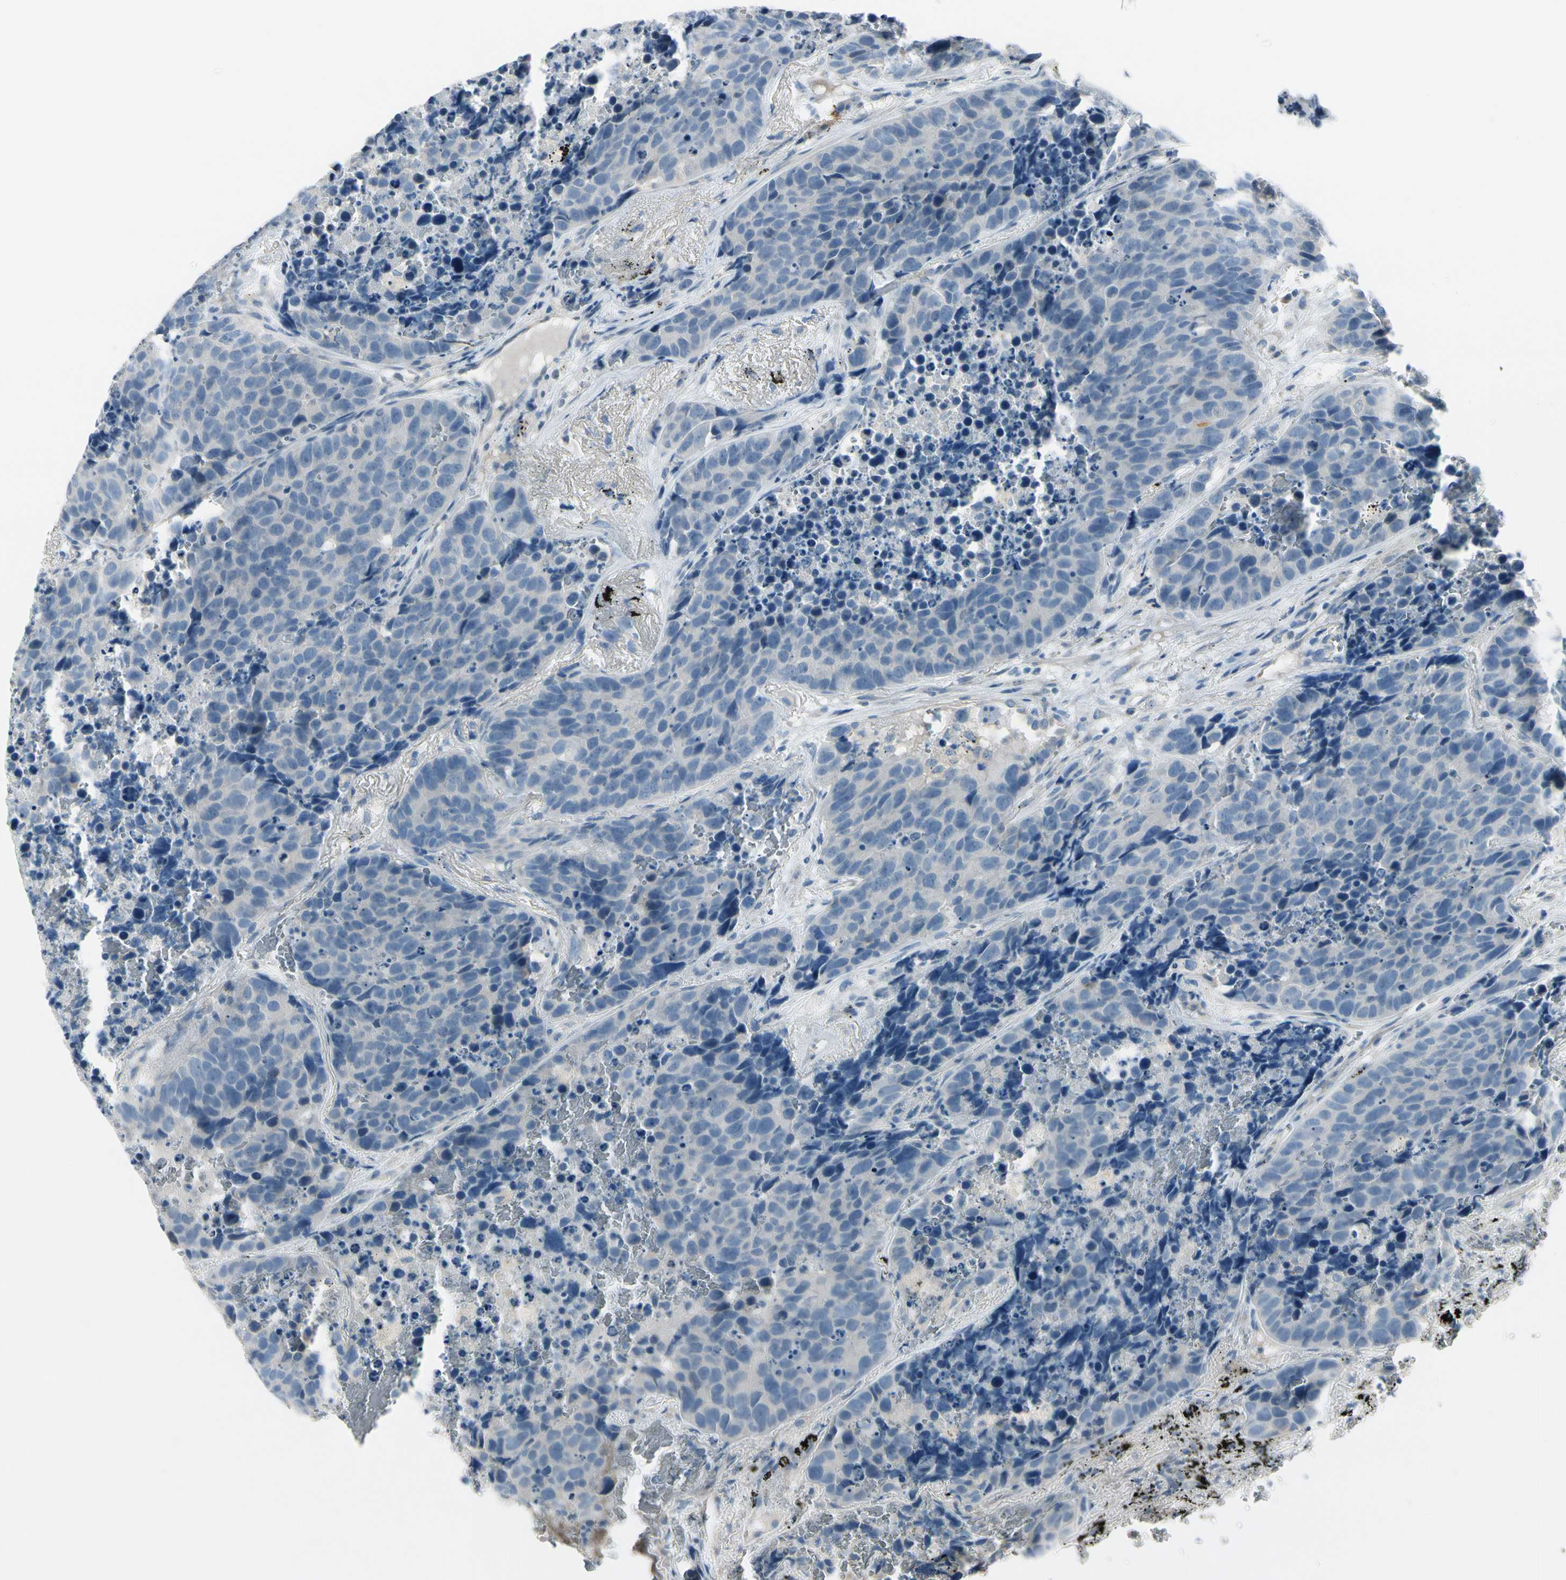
{"staining": {"intensity": "negative", "quantity": "none", "location": "none"}, "tissue": "carcinoid", "cell_type": "Tumor cells", "image_type": "cancer", "snomed": [{"axis": "morphology", "description": "Carcinoid, malignant, NOS"}, {"axis": "topography", "description": "Lung"}], "caption": "Immunohistochemistry micrograph of carcinoid stained for a protein (brown), which exhibits no expression in tumor cells.", "gene": "CYP2E1", "patient": {"sex": "male", "age": 60}}